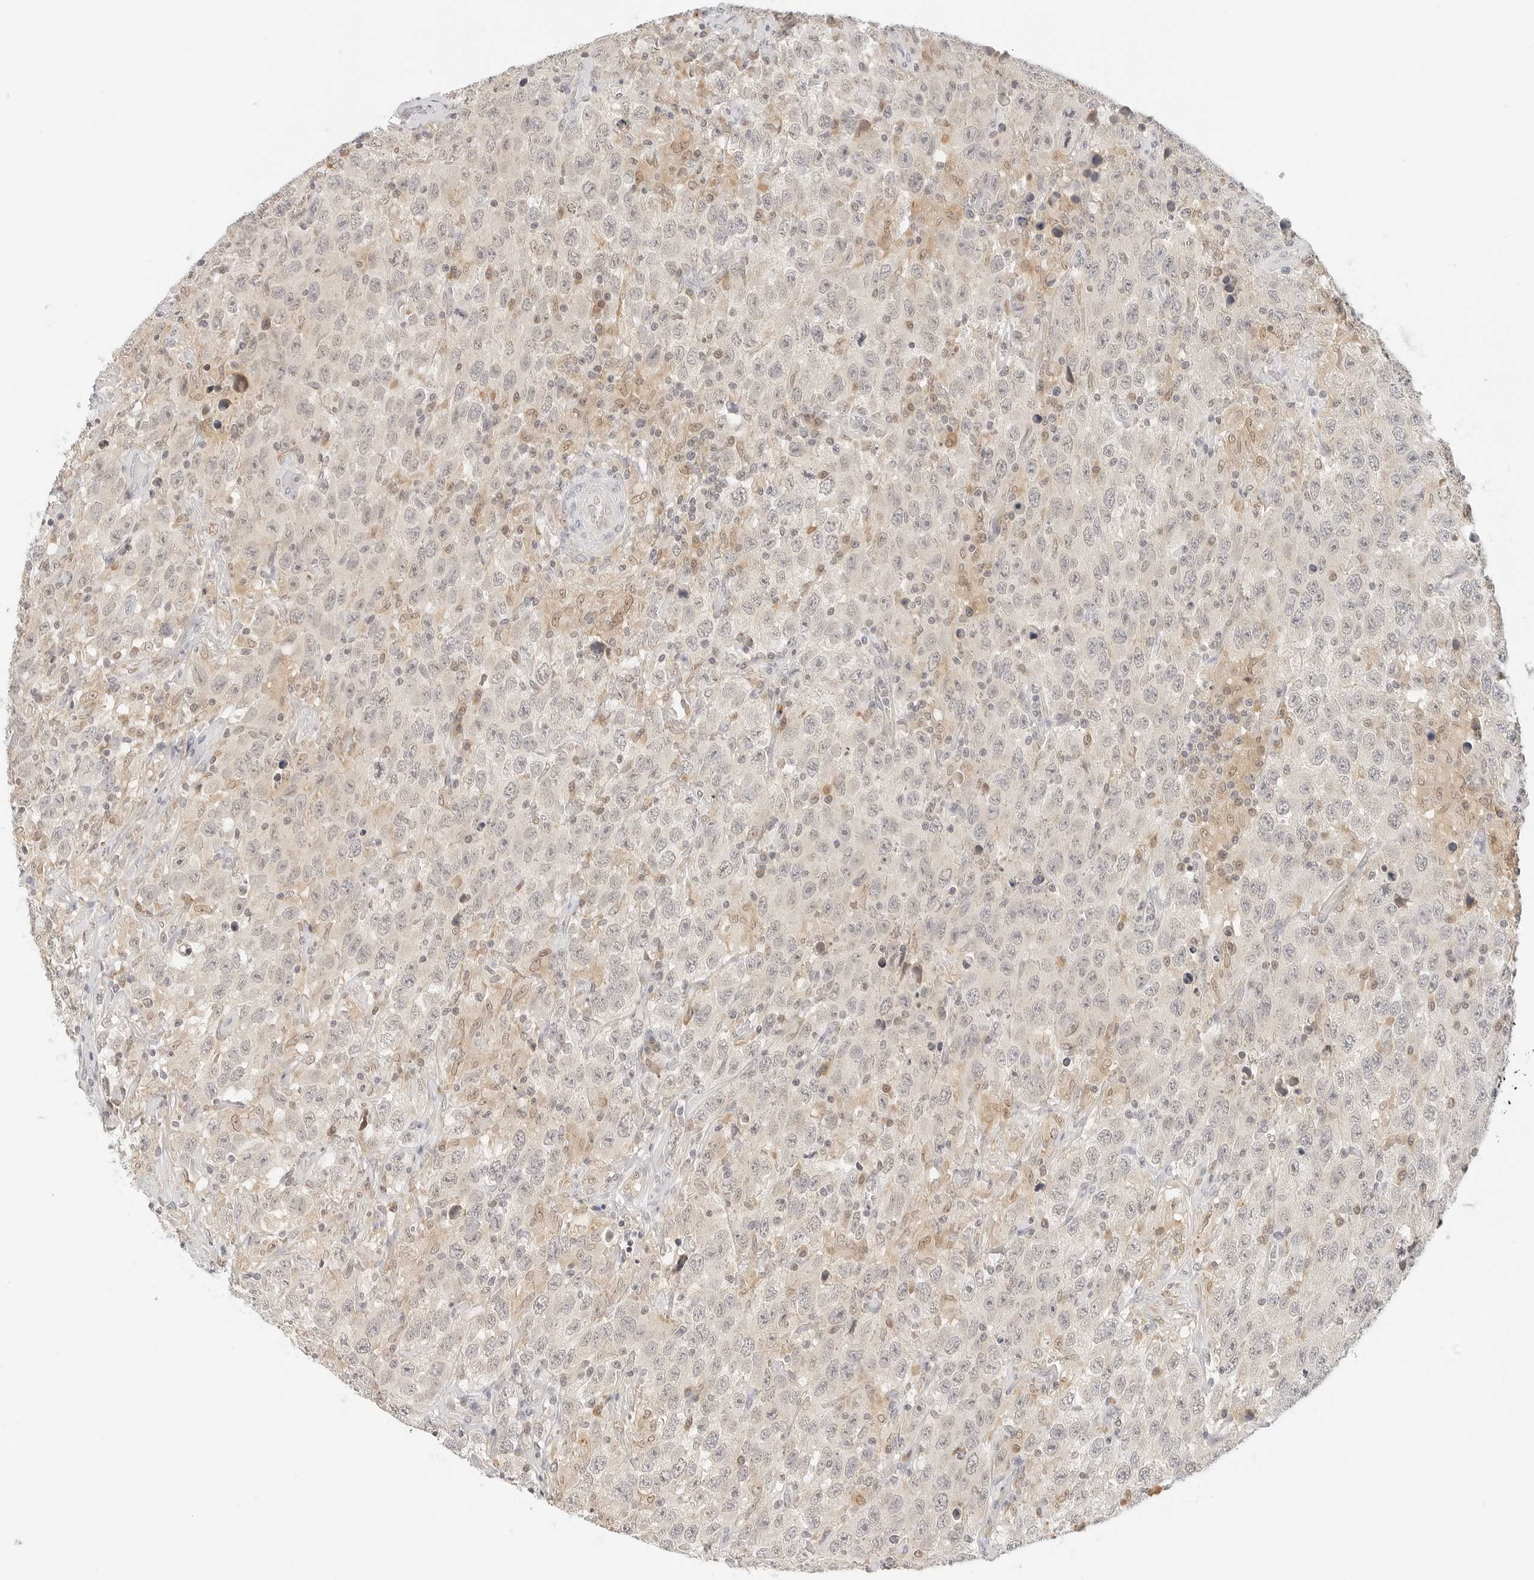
{"staining": {"intensity": "negative", "quantity": "none", "location": "none"}, "tissue": "testis cancer", "cell_type": "Tumor cells", "image_type": "cancer", "snomed": [{"axis": "morphology", "description": "Seminoma, NOS"}, {"axis": "topography", "description": "Testis"}], "caption": "A high-resolution micrograph shows immunohistochemistry staining of testis cancer, which demonstrates no significant expression in tumor cells.", "gene": "NEO1", "patient": {"sex": "male", "age": 65}}